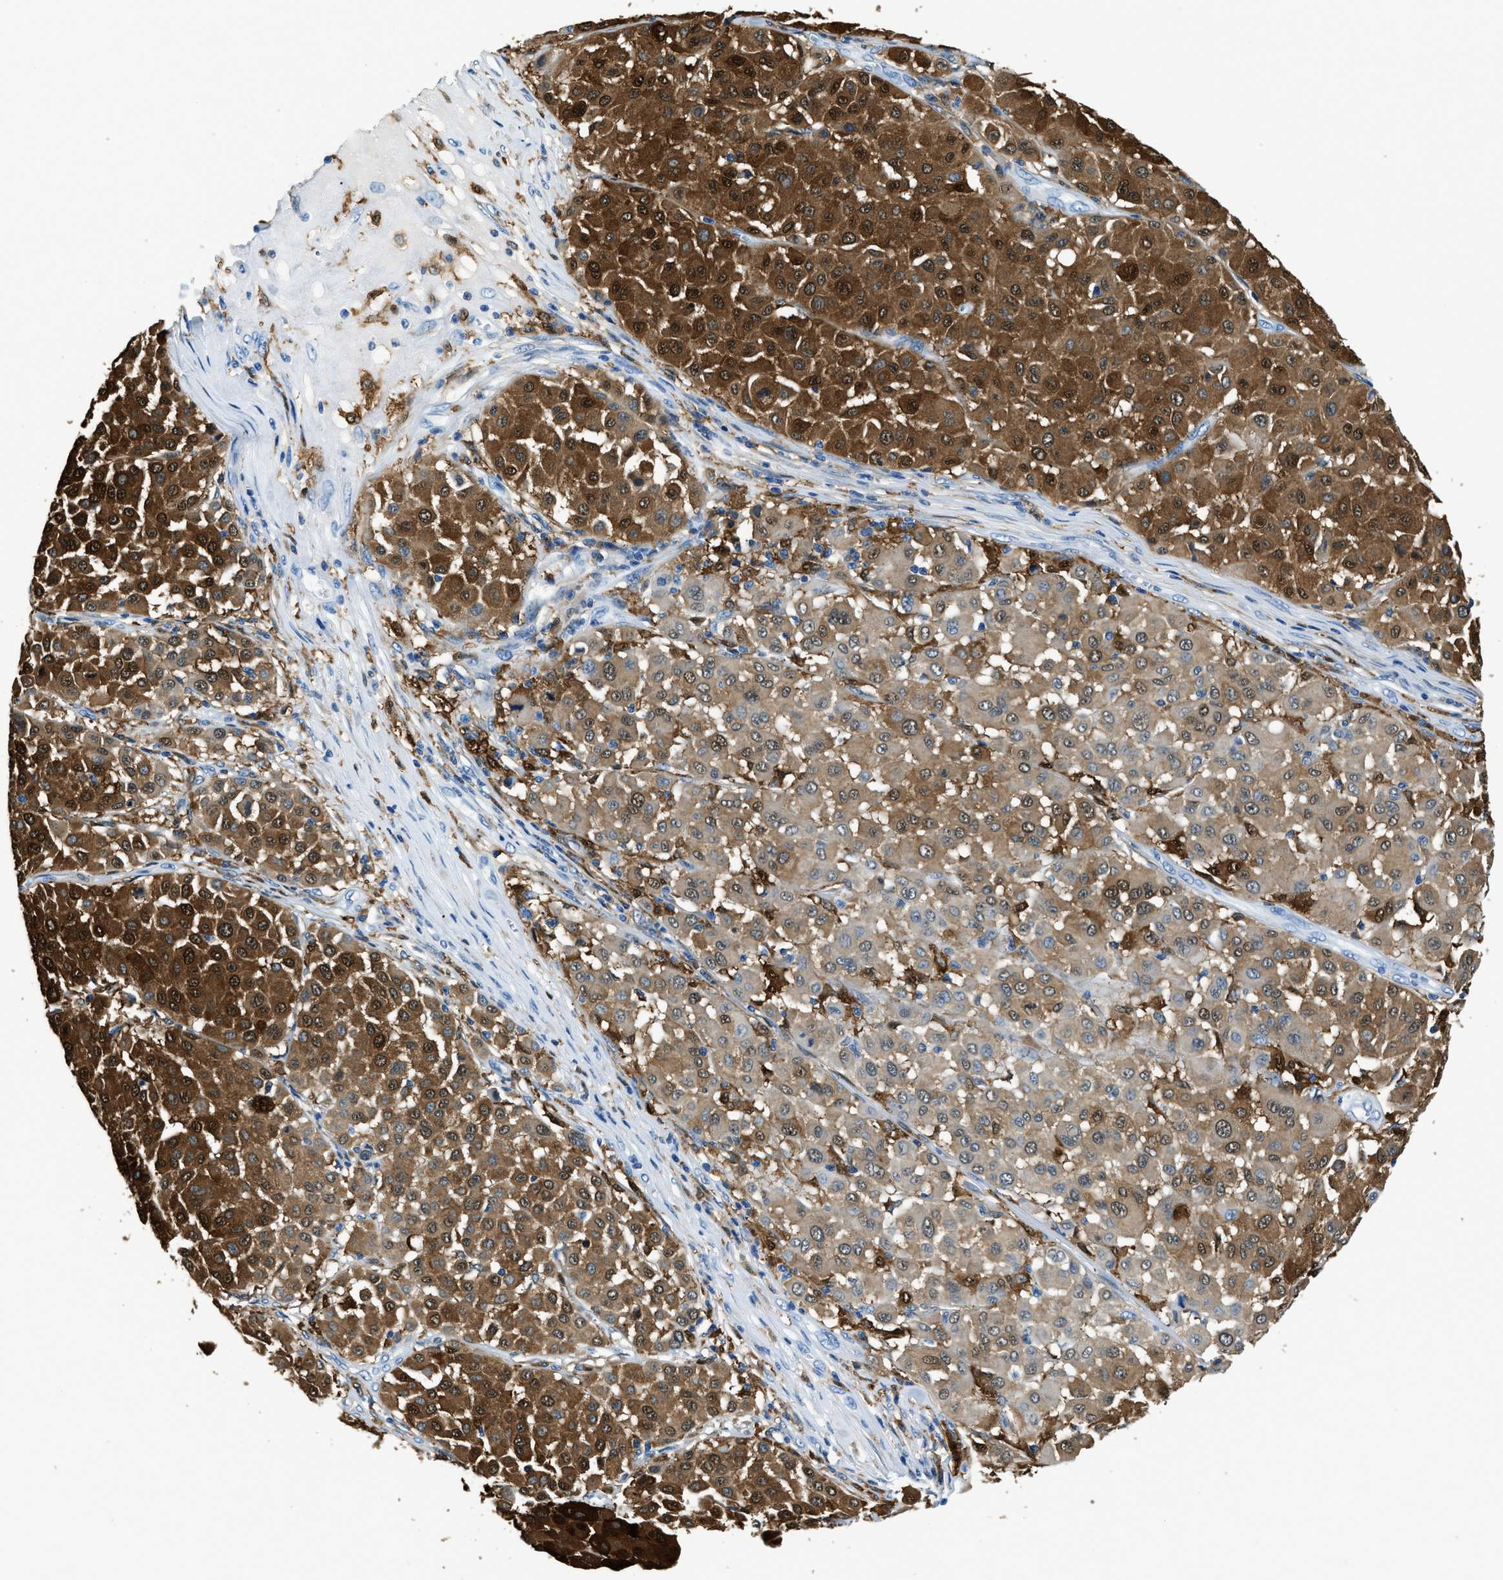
{"staining": {"intensity": "moderate", "quantity": ">75%", "location": "cytoplasmic/membranous,nuclear"}, "tissue": "melanoma", "cell_type": "Tumor cells", "image_type": "cancer", "snomed": [{"axis": "morphology", "description": "Malignant melanoma, Metastatic site"}, {"axis": "topography", "description": "Soft tissue"}], "caption": "A brown stain shows moderate cytoplasmic/membranous and nuclear expression of a protein in melanoma tumor cells.", "gene": "CAPG", "patient": {"sex": "male", "age": 41}}